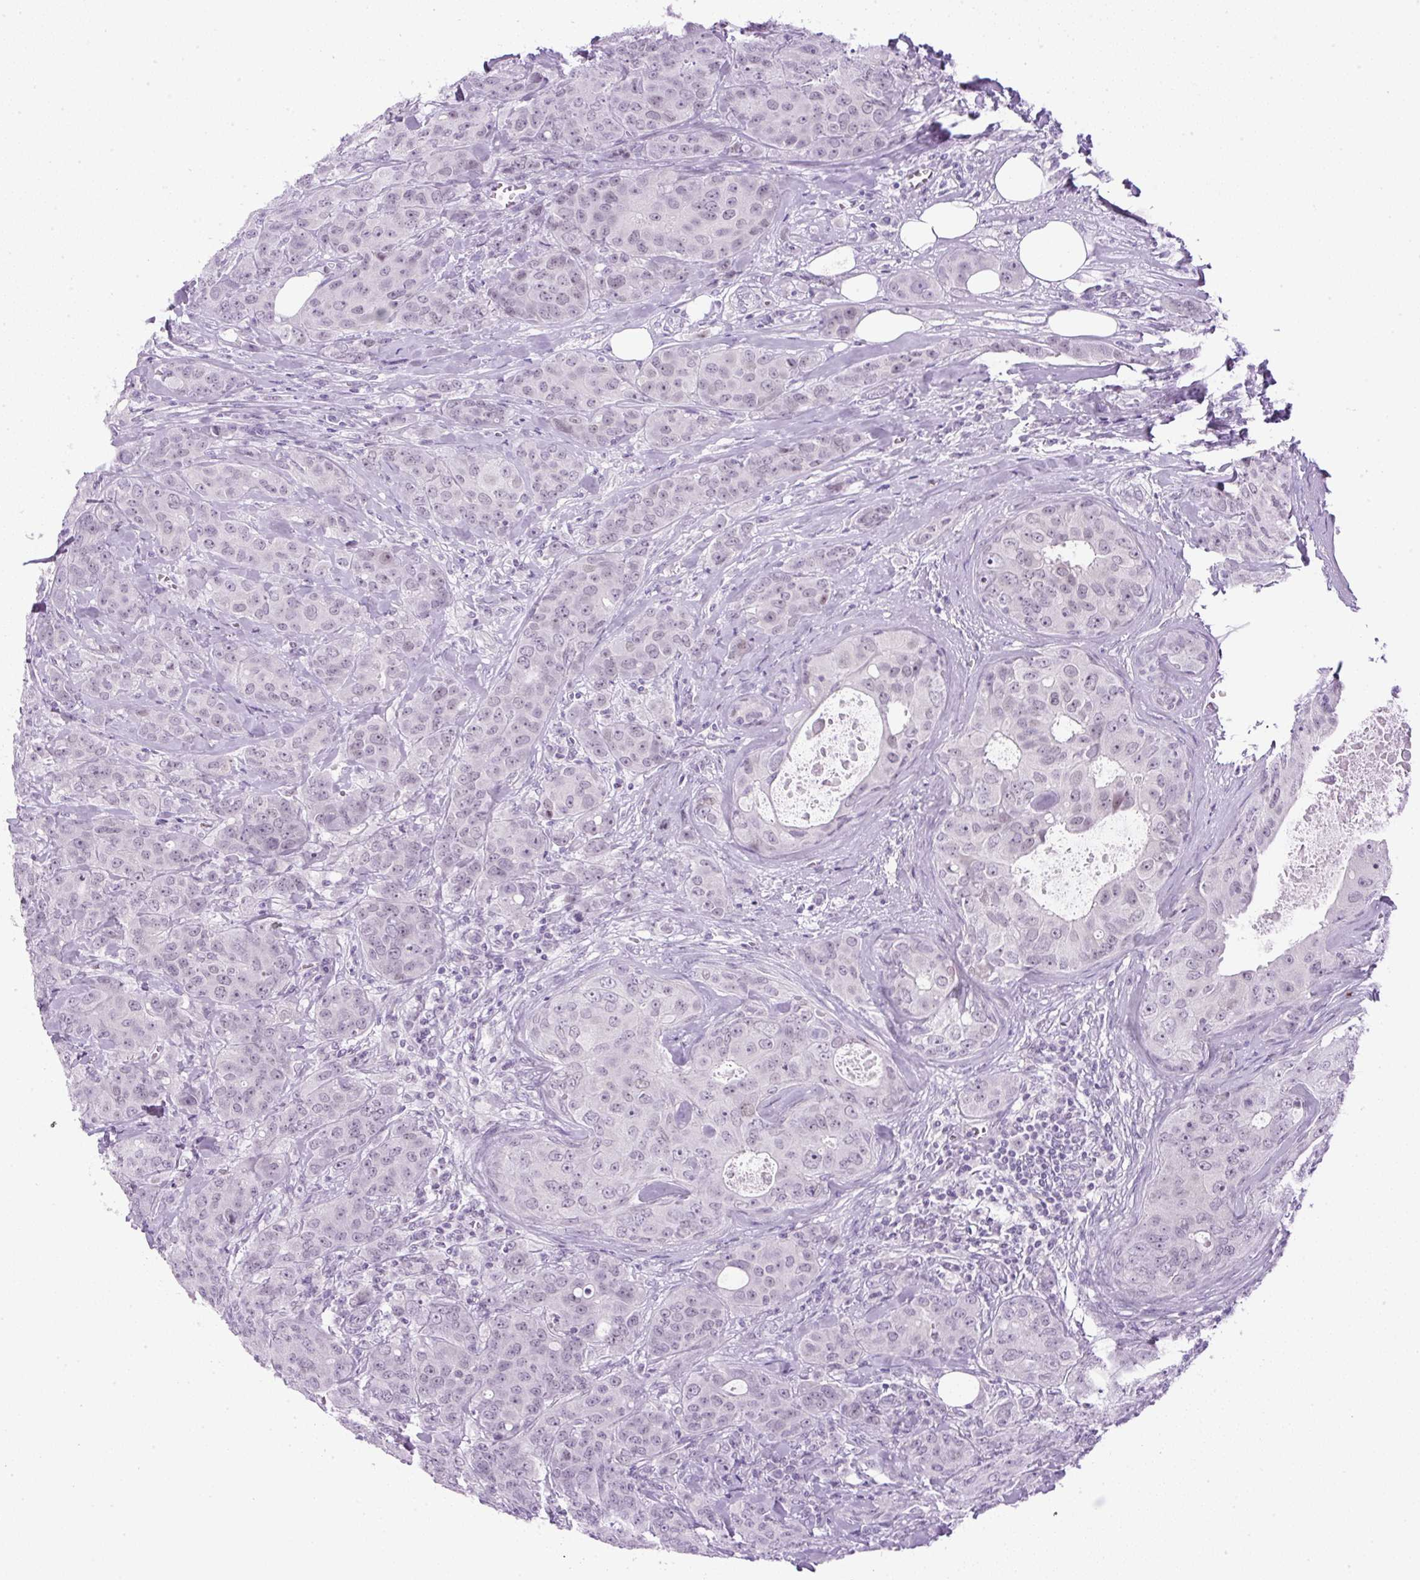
{"staining": {"intensity": "negative", "quantity": "none", "location": "none"}, "tissue": "breast cancer", "cell_type": "Tumor cells", "image_type": "cancer", "snomed": [{"axis": "morphology", "description": "Duct carcinoma"}, {"axis": "topography", "description": "Breast"}], "caption": "This is an IHC photomicrograph of human breast cancer. There is no expression in tumor cells.", "gene": "RHBDD2", "patient": {"sex": "female", "age": 43}}